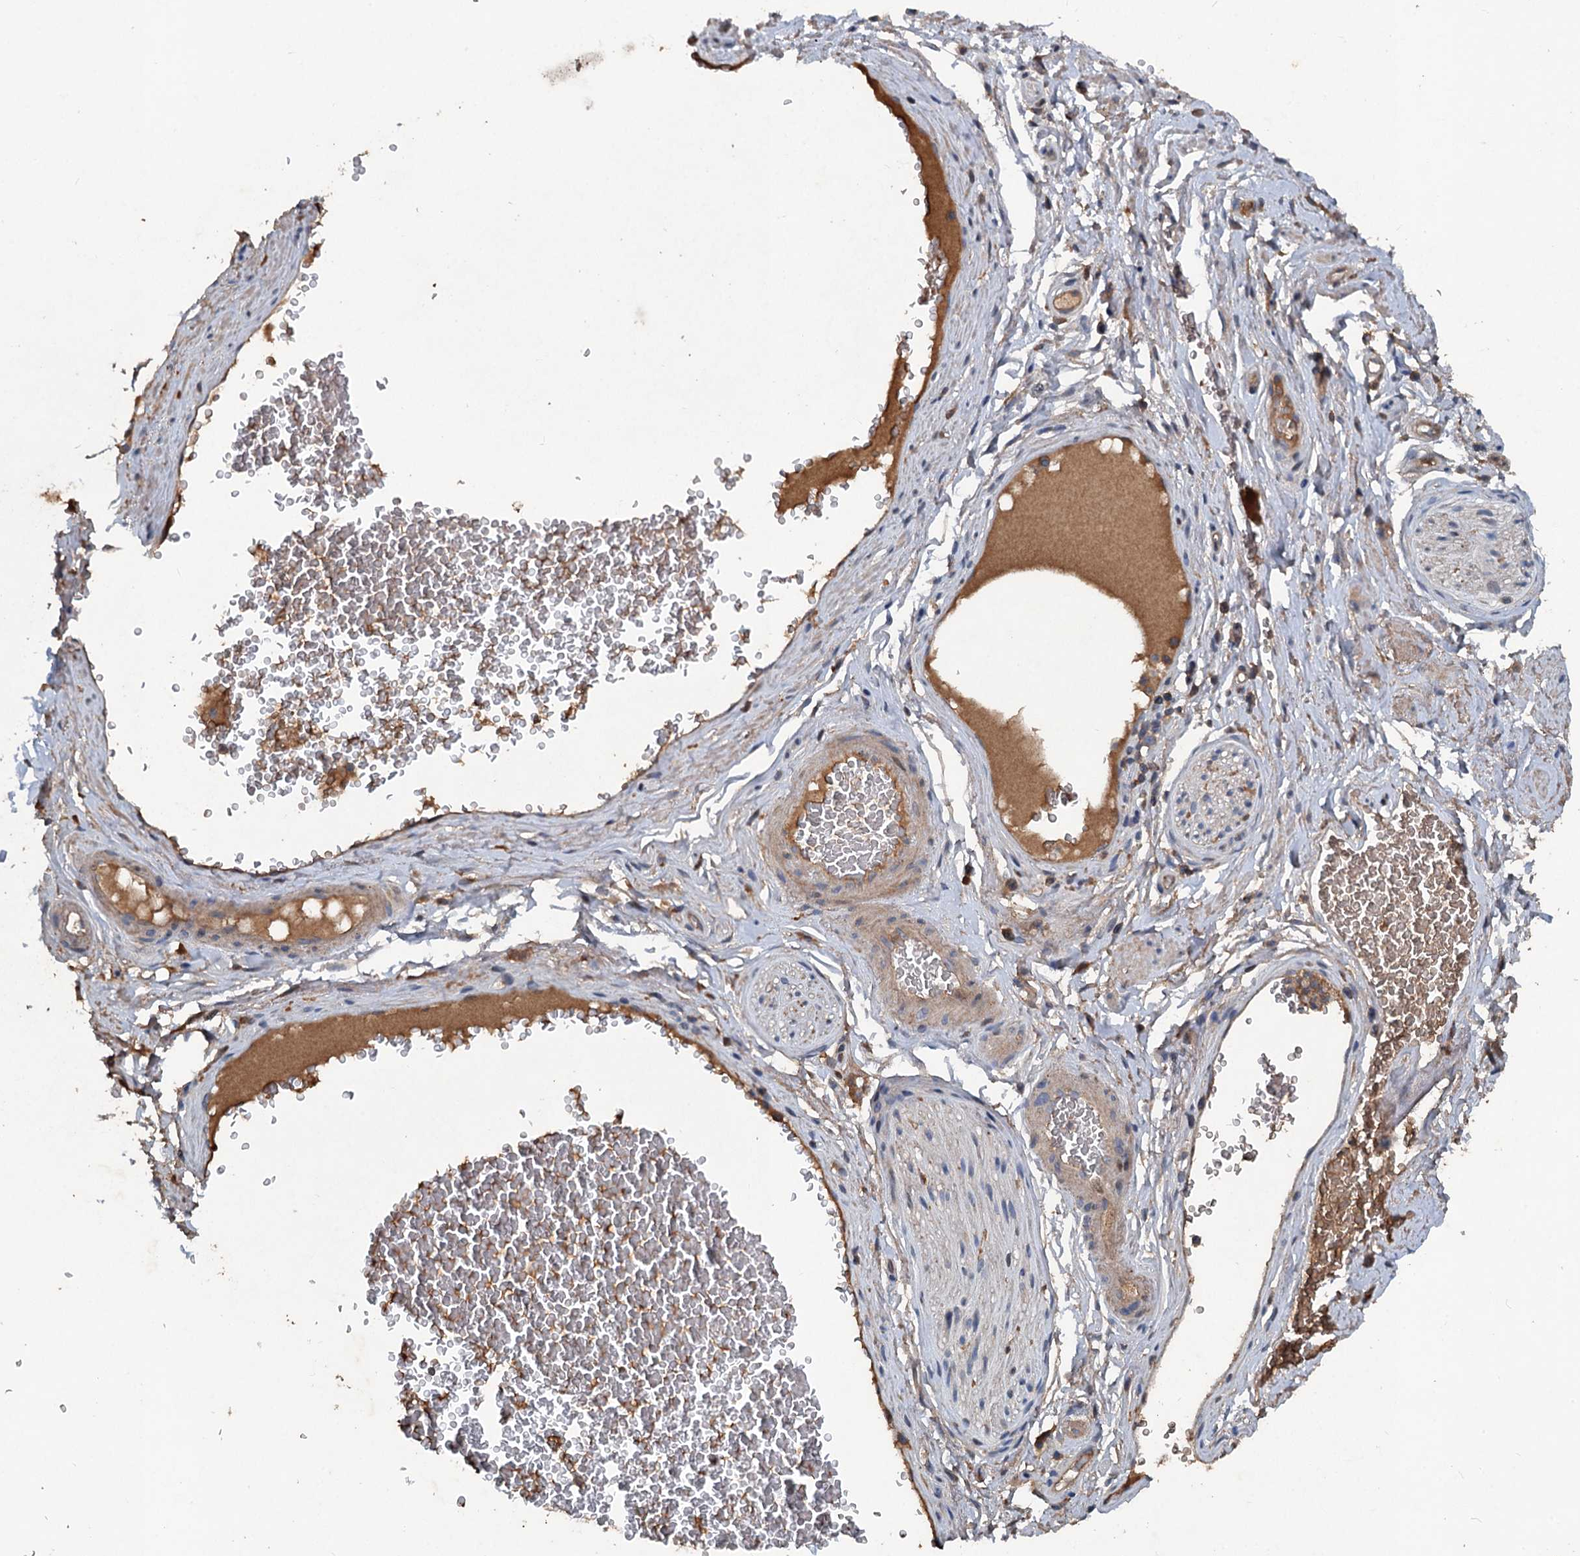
{"staining": {"intensity": "moderate", "quantity": "25%-75%", "location": "cytoplasmic/membranous"}, "tissue": "adipose tissue", "cell_type": "Adipocytes", "image_type": "normal", "snomed": [{"axis": "morphology", "description": "Normal tissue, NOS"}, {"axis": "morphology", "description": "Adenocarcinoma, NOS"}, {"axis": "topography", "description": "Rectum"}, {"axis": "topography", "description": "Vagina"}, {"axis": "topography", "description": "Peripheral nerve tissue"}], "caption": "Protein expression analysis of unremarkable adipose tissue shows moderate cytoplasmic/membranous expression in approximately 25%-75% of adipocytes. The staining was performed using DAB to visualize the protein expression in brown, while the nuclei were stained in blue with hematoxylin (Magnification: 20x).", "gene": "TAPBPL", "patient": {"sex": "female", "age": 71}}